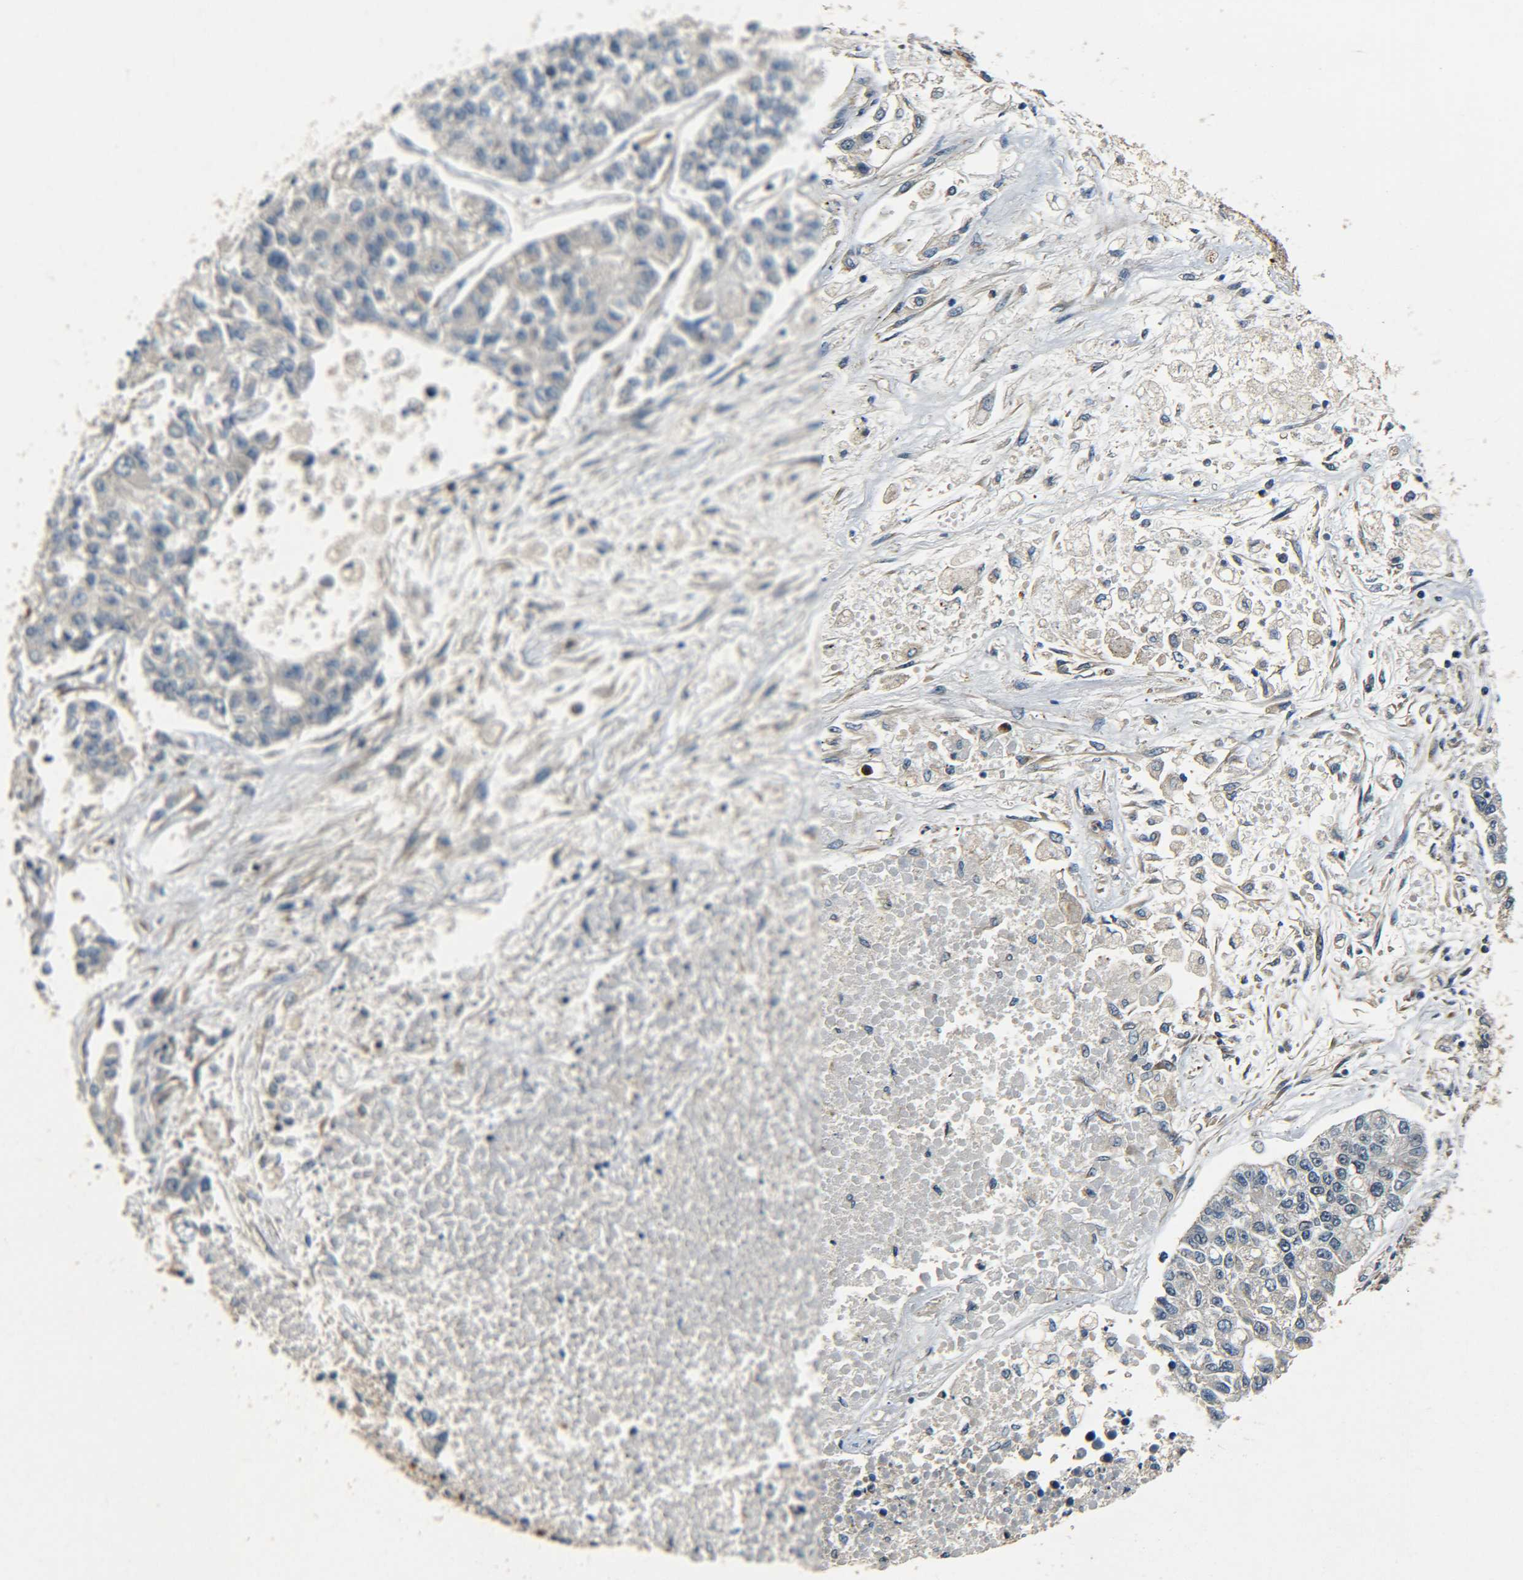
{"staining": {"intensity": "negative", "quantity": "none", "location": "none"}, "tissue": "lung cancer", "cell_type": "Tumor cells", "image_type": "cancer", "snomed": [{"axis": "morphology", "description": "Adenocarcinoma, NOS"}, {"axis": "topography", "description": "Lung"}], "caption": "A photomicrograph of lung adenocarcinoma stained for a protein reveals no brown staining in tumor cells.", "gene": "MEIS1", "patient": {"sex": "male", "age": 49}}